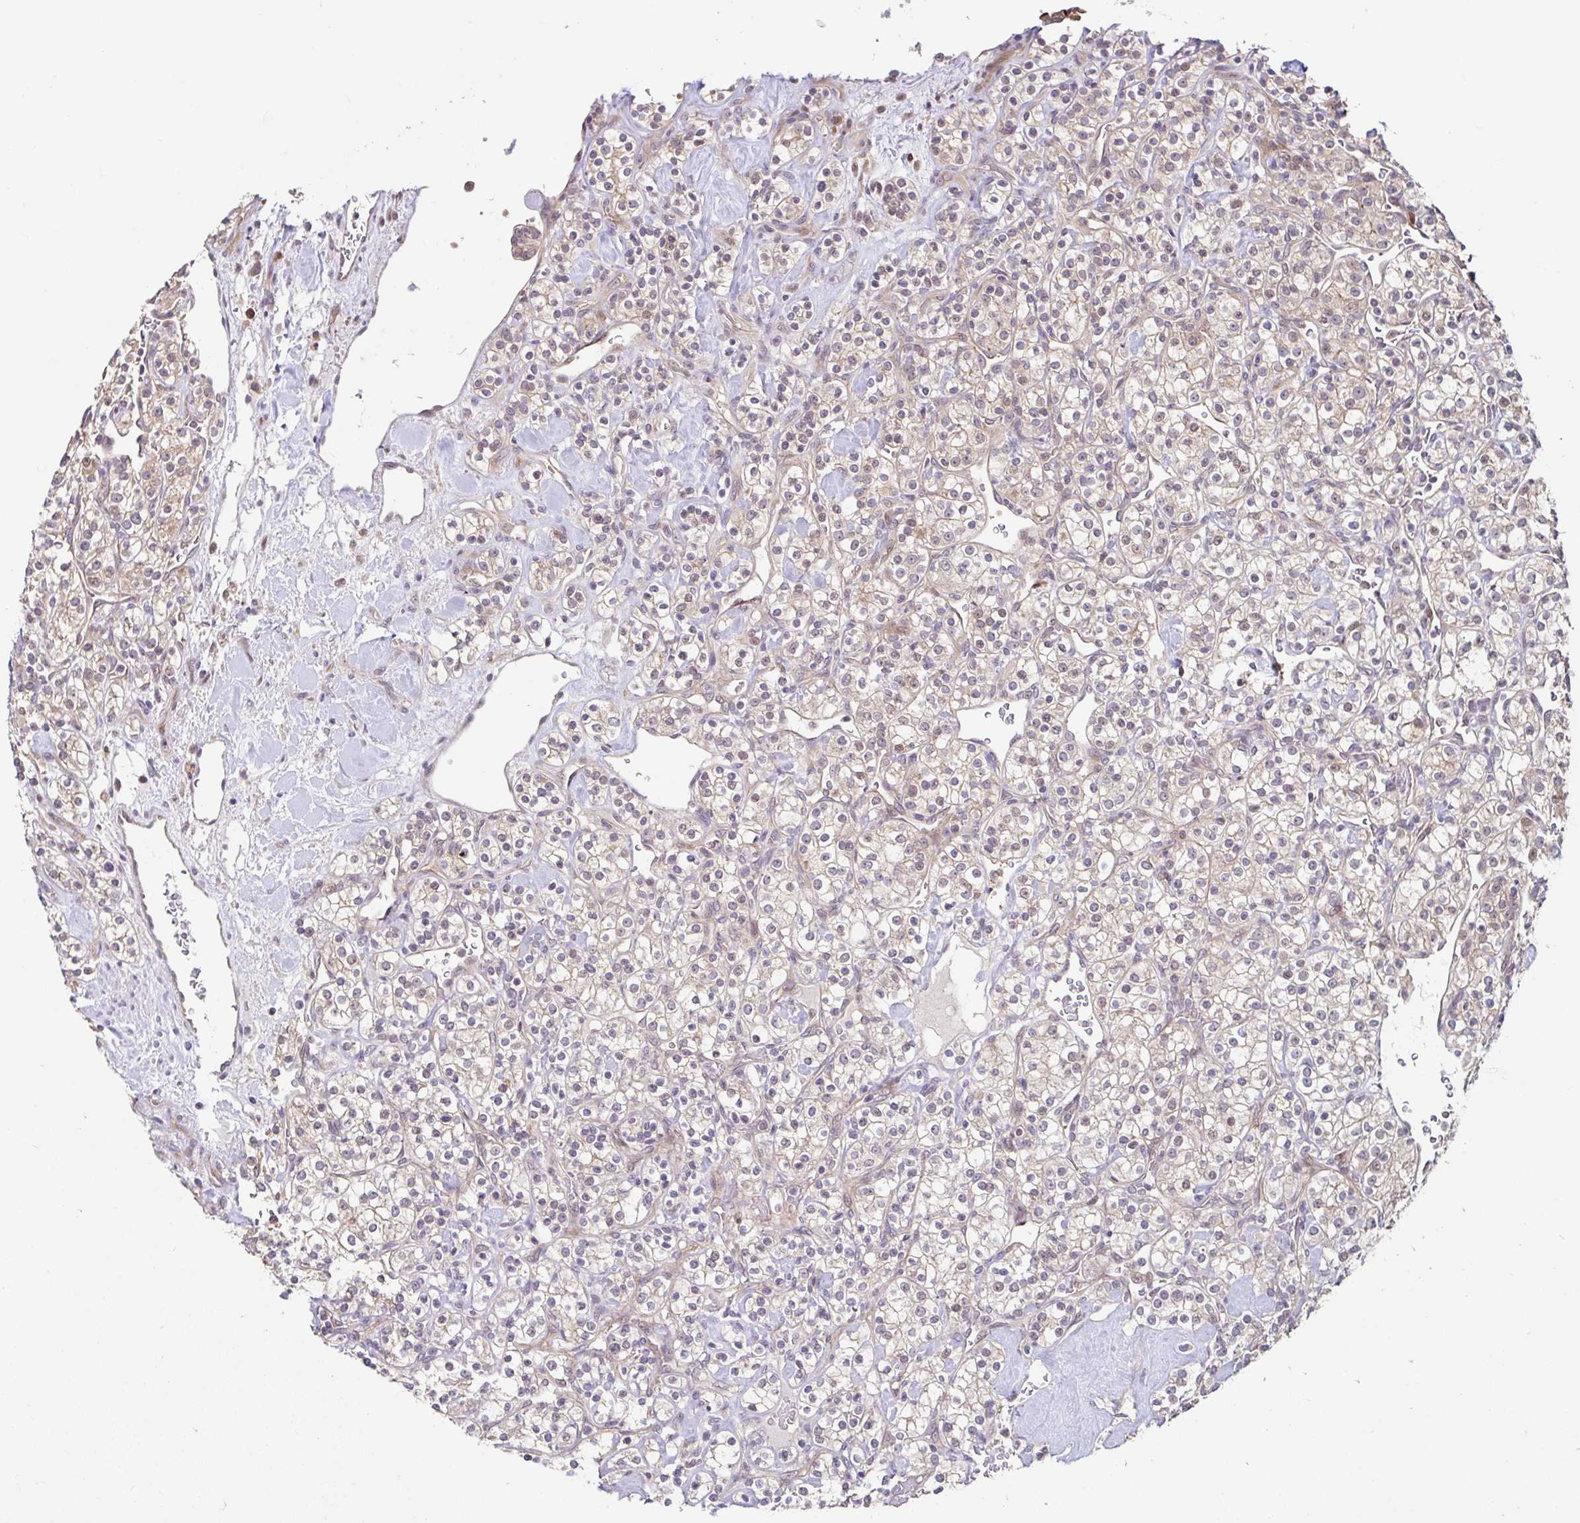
{"staining": {"intensity": "negative", "quantity": "none", "location": "none"}, "tissue": "renal cancer", "cell_type": "Tumor cells", "image_type": "cancer", "snomed": [{"axis": "morphology", "description": "Adenocarcinoma, NOS"}, {"axis": "topography", "description": "Kidney"}], "caption": "This is a micrograph of IHC staining of renal cancer, which shows no positivity in tumor cells. (DAB IHC, high magnification).", "gene": "STYXL1", "patient": {"sex": "male", "age": 77}}